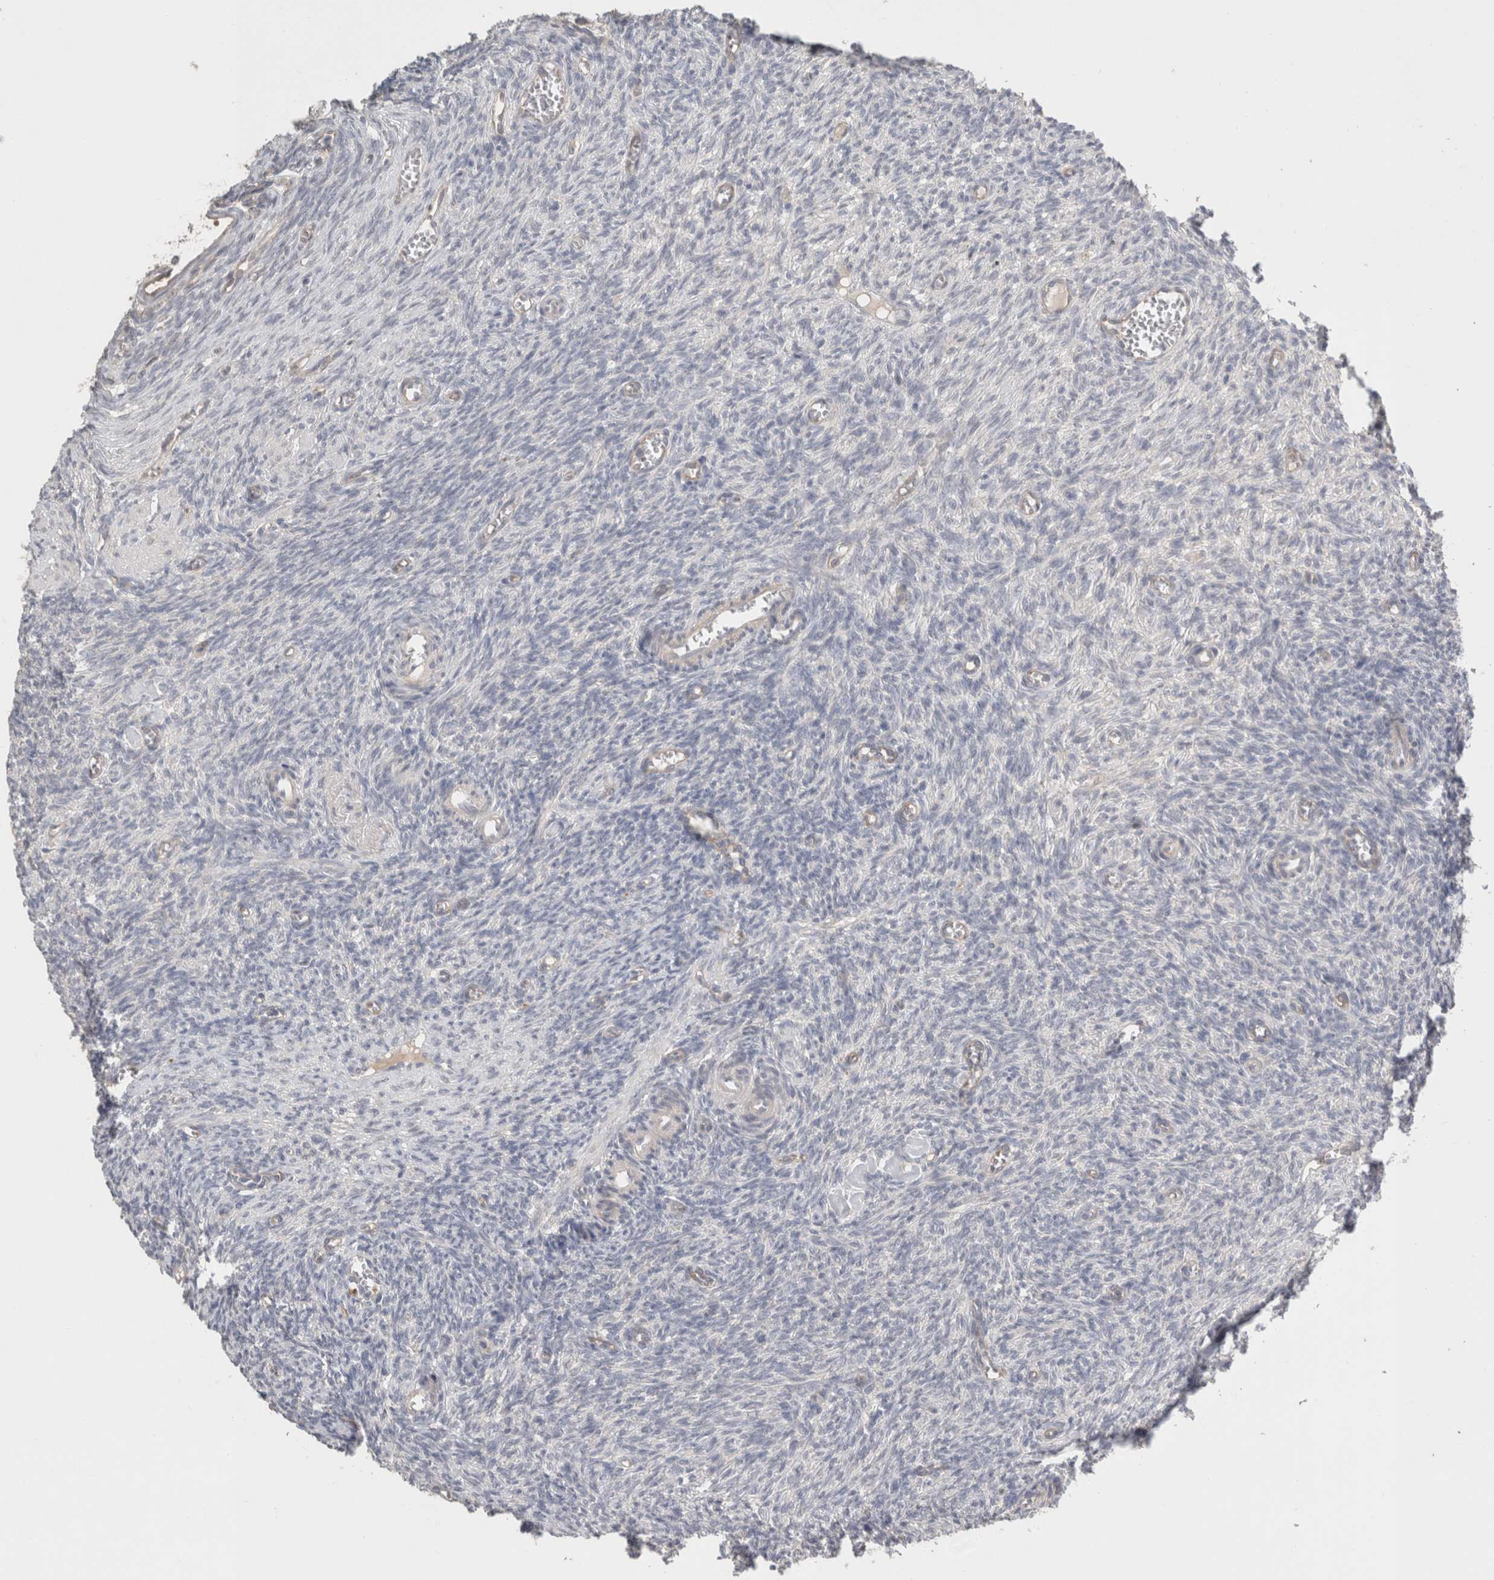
{"staining": {"intensity": "moderate", "quantity": ">75%", "location": "cytoplasmic/membranous"}, "tissue": "ovary", "cell_type": "Follicle cells", "image_type": "normal", "snomed": [{"axis": "morphology", "description": "Normal tissue, NOS"}, {"axis": "topography", "description": "Ovary"}], "caption": "Immunohistochemical staining of normal ovary reveals medium levels of moderate cytoplasmic/membranous expression in approximately >75% of follicle cells. Using DAB (3,3'-diaminobenzidine) (brown) and hematoxylin (blue) stains, captured at high magnification using brightfield microscopy.", "gene": "RASAL2", "patient": {"sex": "female", "age": 27}}